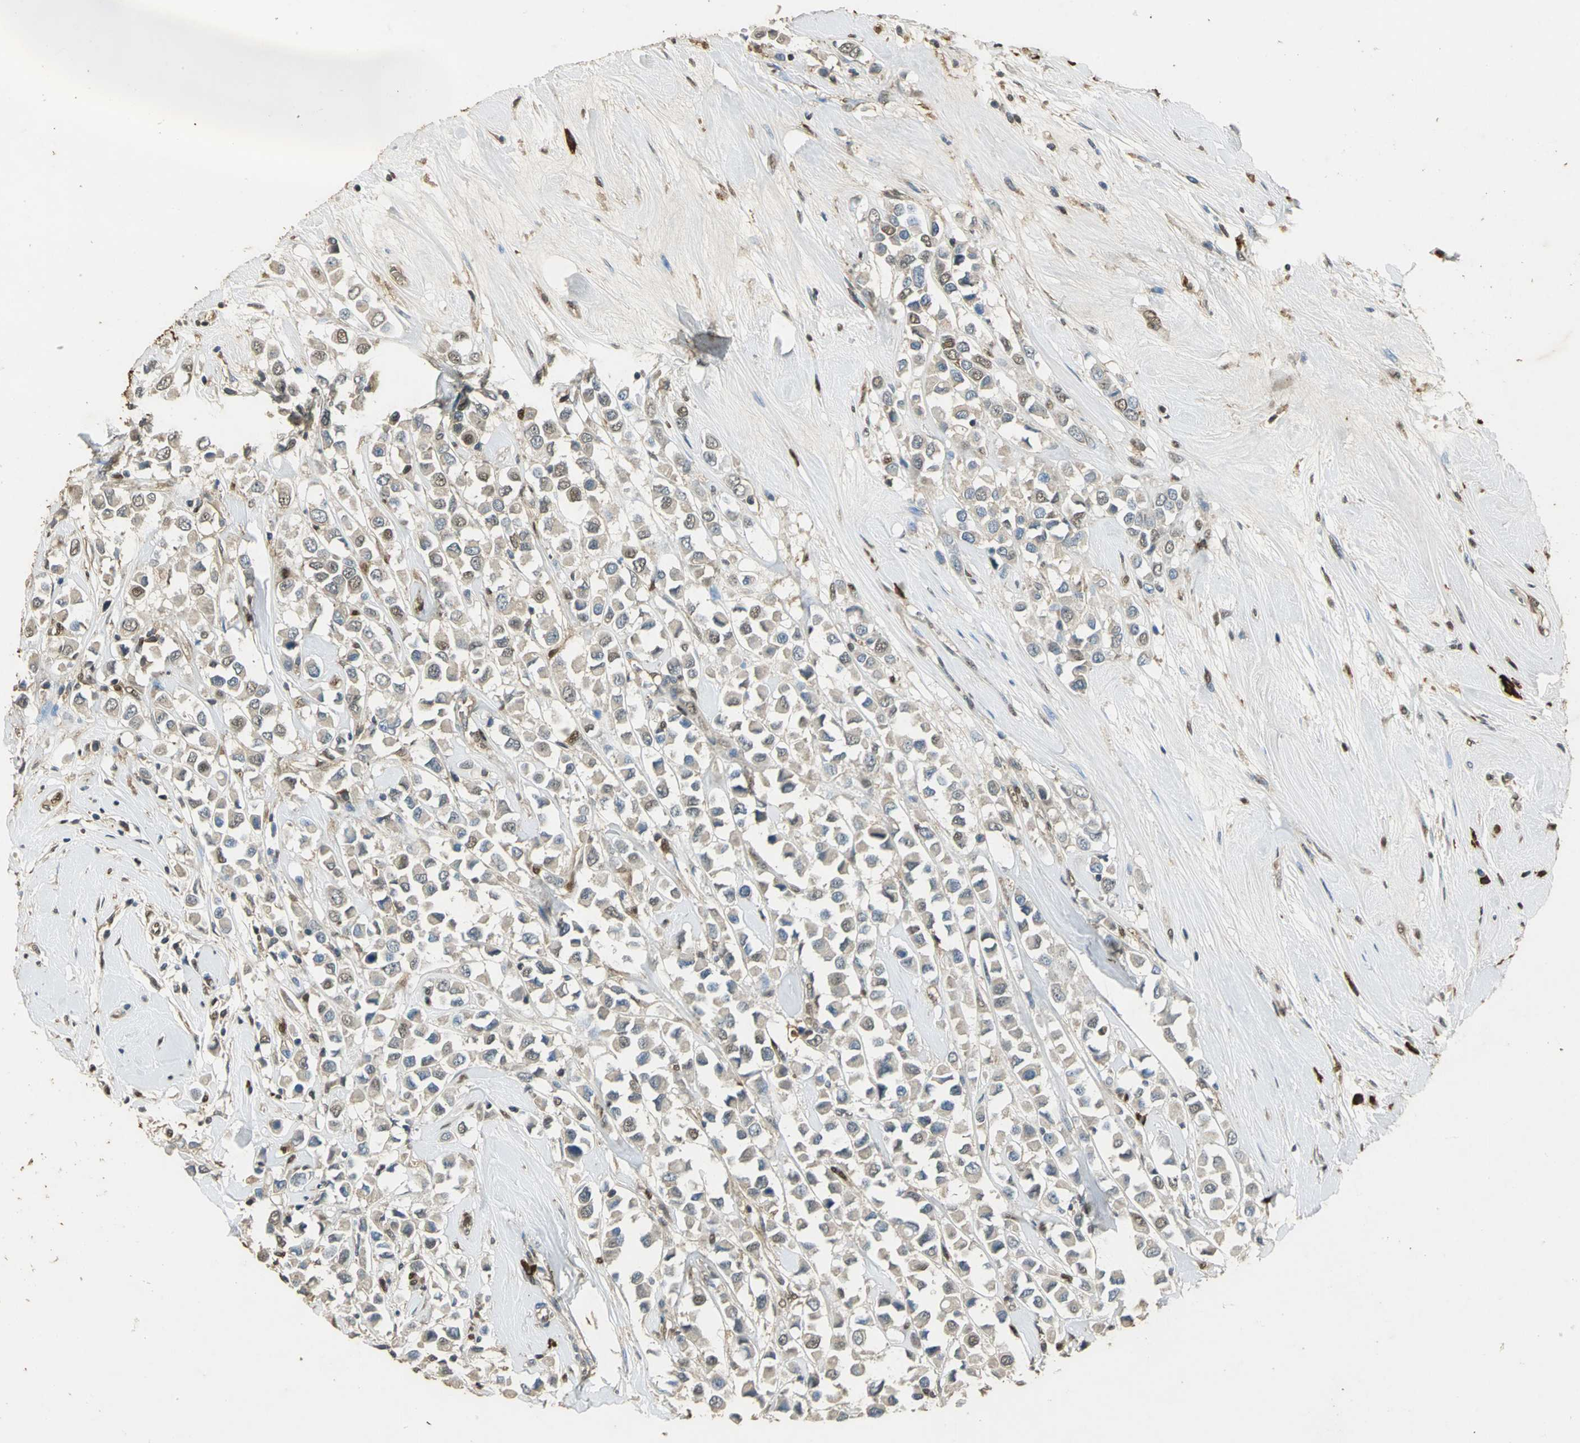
{"staining": {"intensity": "weak", "quantity": ">75%", "location": "cytoplasmic/membranous"}, "tissue": "breast cancer", "cell_type": "Tumor cells", "image_type": "cancer", "snomed": [{"axis": "morphology", "description": "Duct carcinoma"}, {"axis": "topography", "description": "Breast"}], "caption": "Tumor cells exhibit low levels of weak cytoplasmic/membranous staining in approximately >75% of cells in infiltrating ductal carcinoma (breast). (DAB (3,3'-diaminobenzidine) = brown stain, brightfield microscopy at high magnification).", "gene": "GAPDH", "patient": {"sex": "female", "age": 61}}